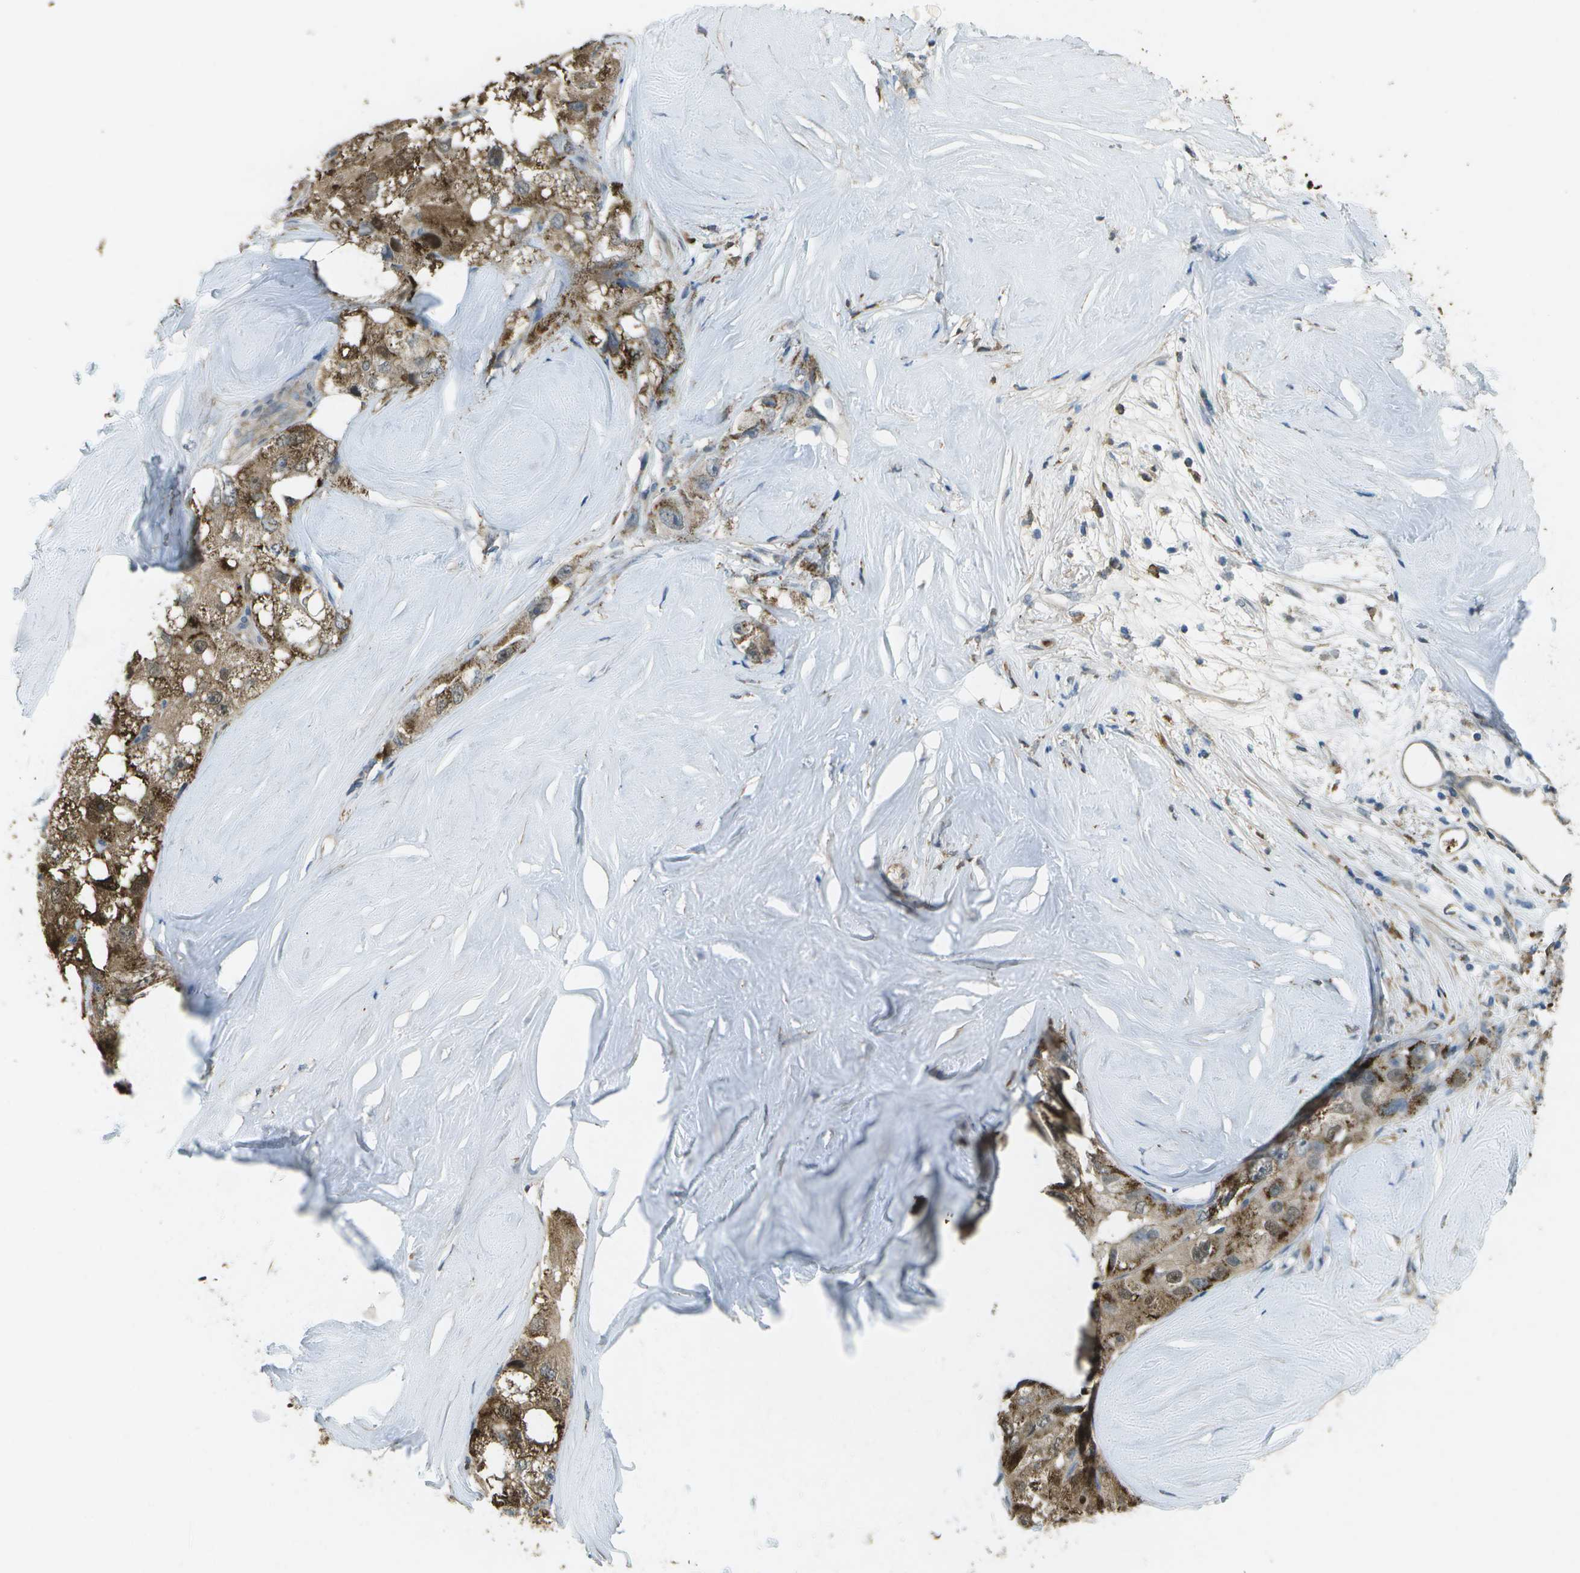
{"staining": {"intensity": "strong", "quantity": ">75%", "location": "cytoplasmic/membranous"}, "tissue": "liver cancer", "cell_type": "Tumor cells", "image_type": "cancer", "snomed": [{"axis": "morphology", "description": "Carcinoma, Hepatocellular, NOS"}, {"axis": "topography", "description": "Liver"}], "caption": "Liver cancer tissue shows strong cytoplasmic/membranous positivity in about >75% of tumor cells", "gene": "CACHD1", "patient": {"sex": "male", "age": 80}}